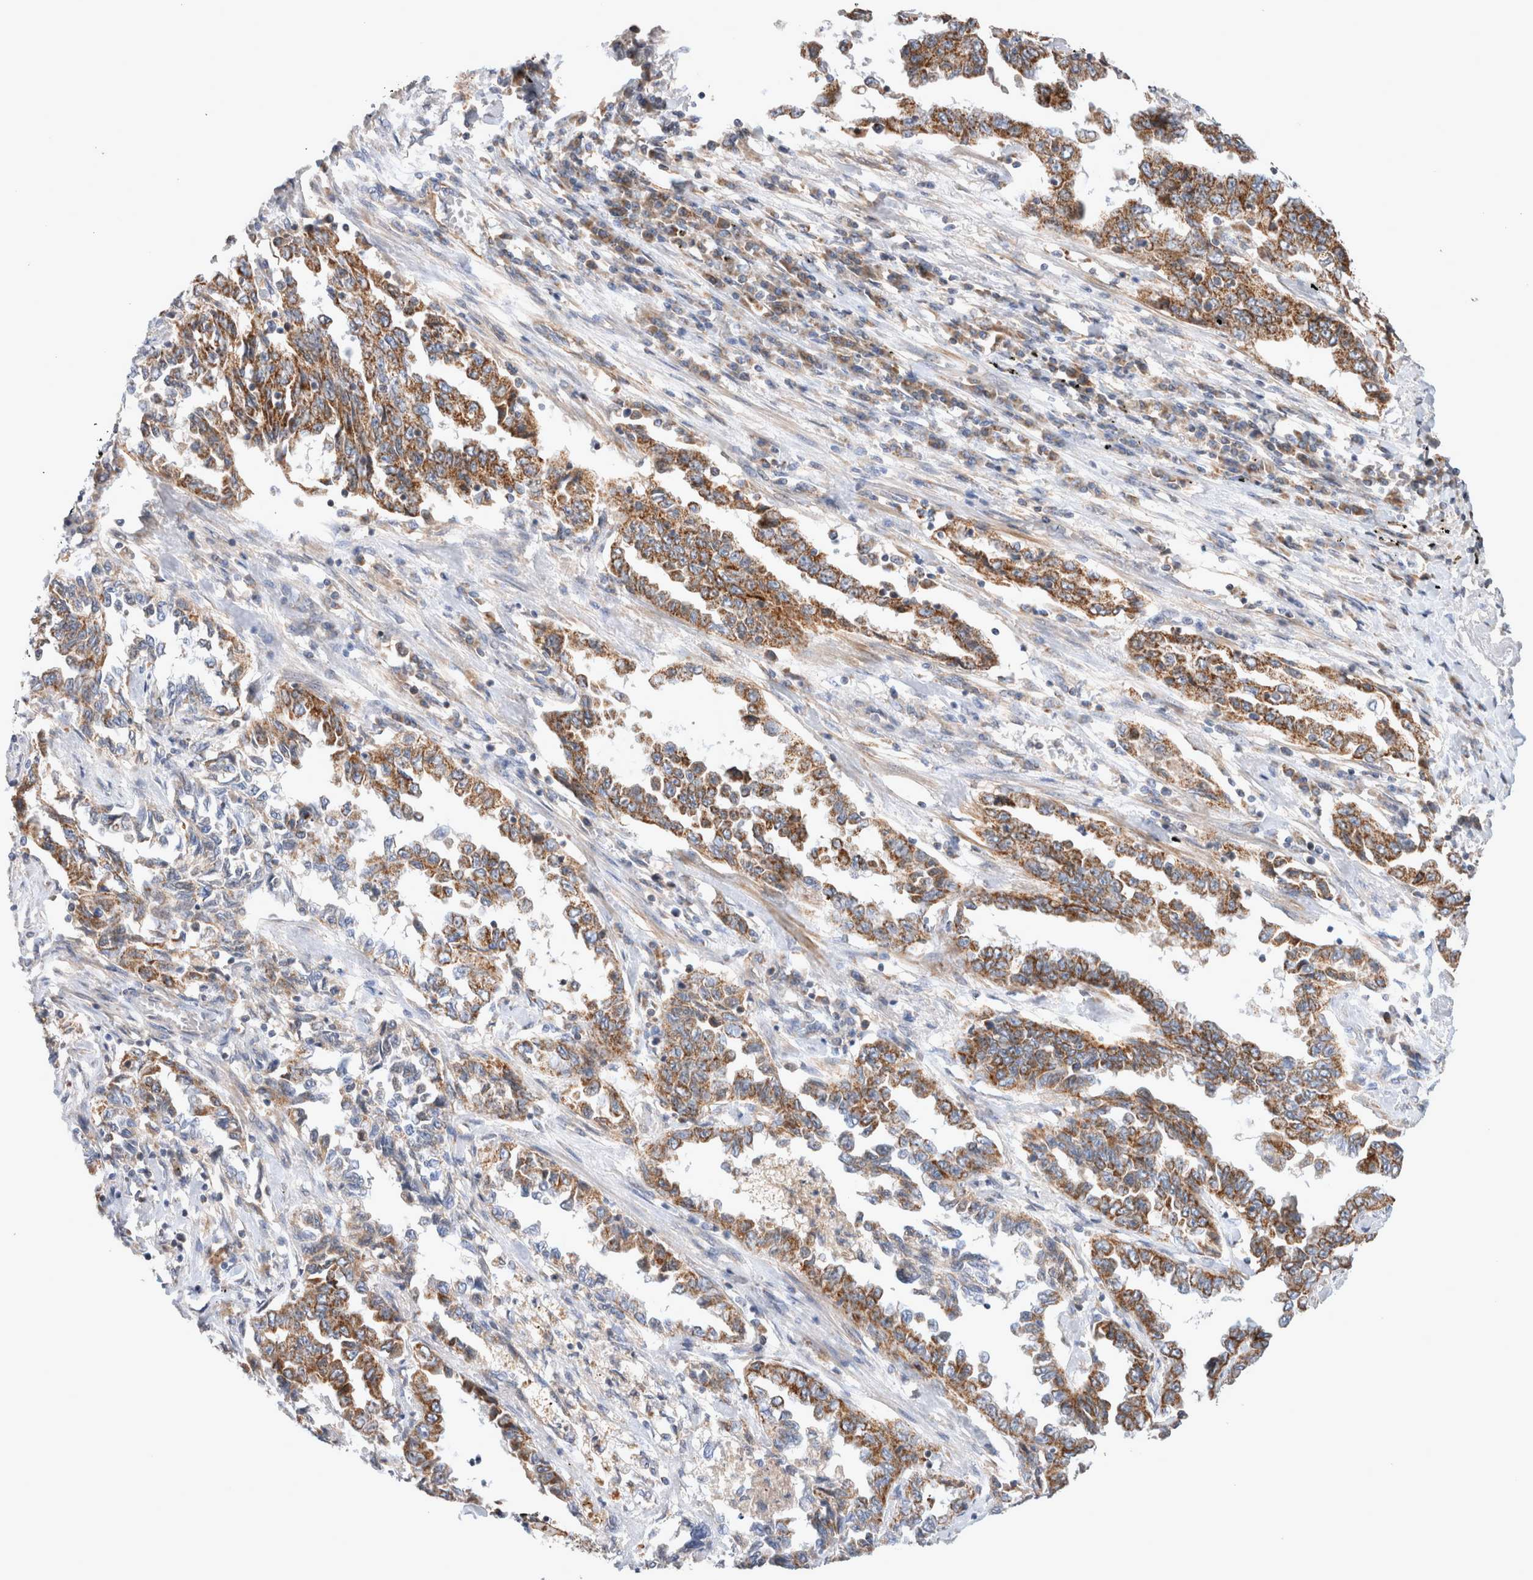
{"staining": {"intensity": "moderate", "quantity": ">75%", "location": "cytoplasmic/membranous"}, "tissue": "lung cancer", "cell_type": "Tumor cells", "image_type": "cancer", "snomed": [{"axis": "morphology", "description": "Adenocarcinoma, NOS"}, {"axis": "topography", "description": "Lung"}], "caption": "Immunohistochemical staining of lung cancer (adenocarcinoma) demonstrates moderate cytoplasmic/membranous protein staining in approximately >75% of tumor cells. (DAB (3,3'-diaminobenzidine) IHC with brightfield microscopy, high magnification).", "gene": "MRPS28", "patient": {"sex": "female", "age": 51}}